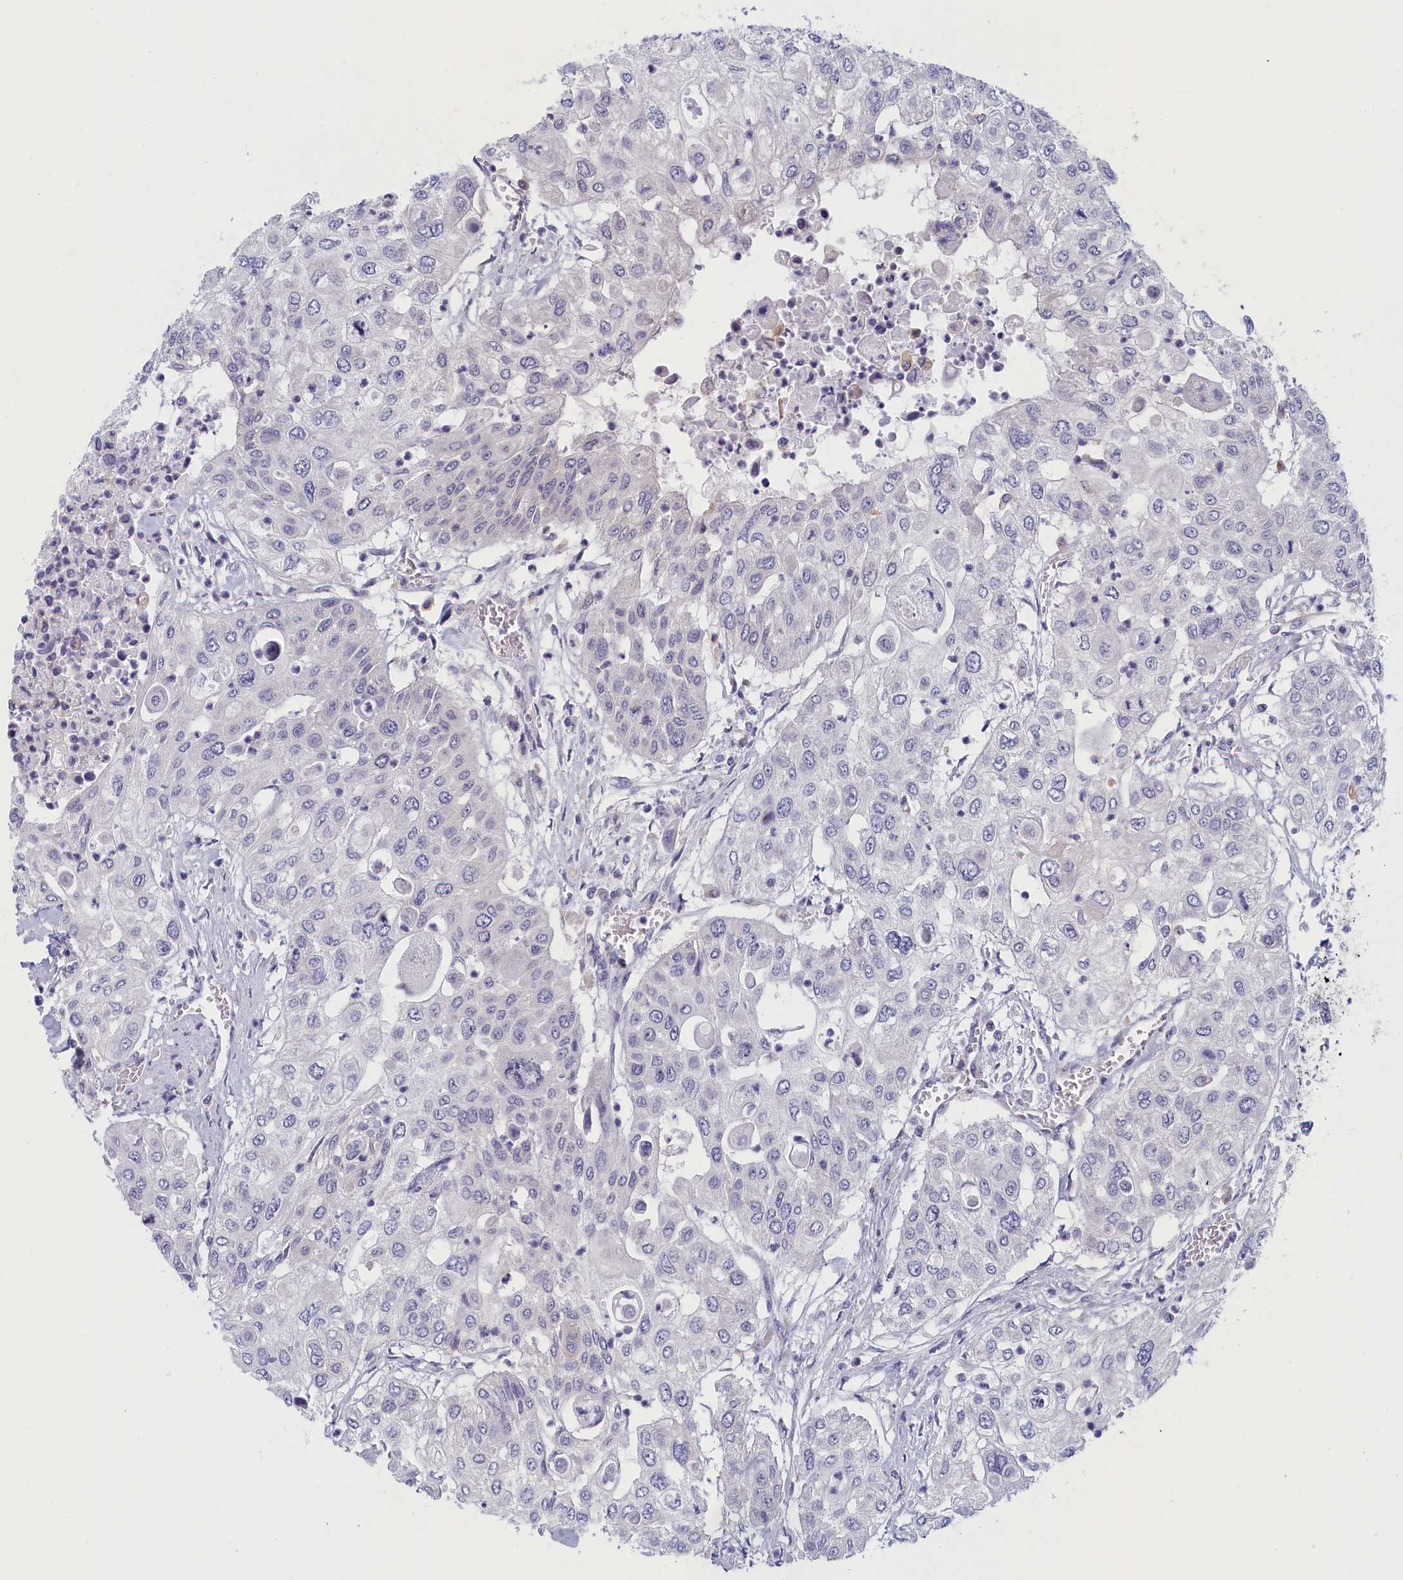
{"staining": {"intensity": "negative", "quantity": "none", "location": "none"}, "tissue": "urothelial cancer", "cell_type": "Tumor cells", "image_type": "cancer", "snomed": [{"axis": "morphology", "description": "Urothelial carcinoma, High grade"}, {"axis": "topography", "description": "Urinary bladder"}], "caption": "High power microscopy photomicrograph of an IHC photomicrograph of urothelial cancer, revealing no significant staining in tumor cells. (Brightfield microscopy of DAB IHC at high magnification).", "gene": "NOL10", "patient": {"sex": "female", "age": 79}}